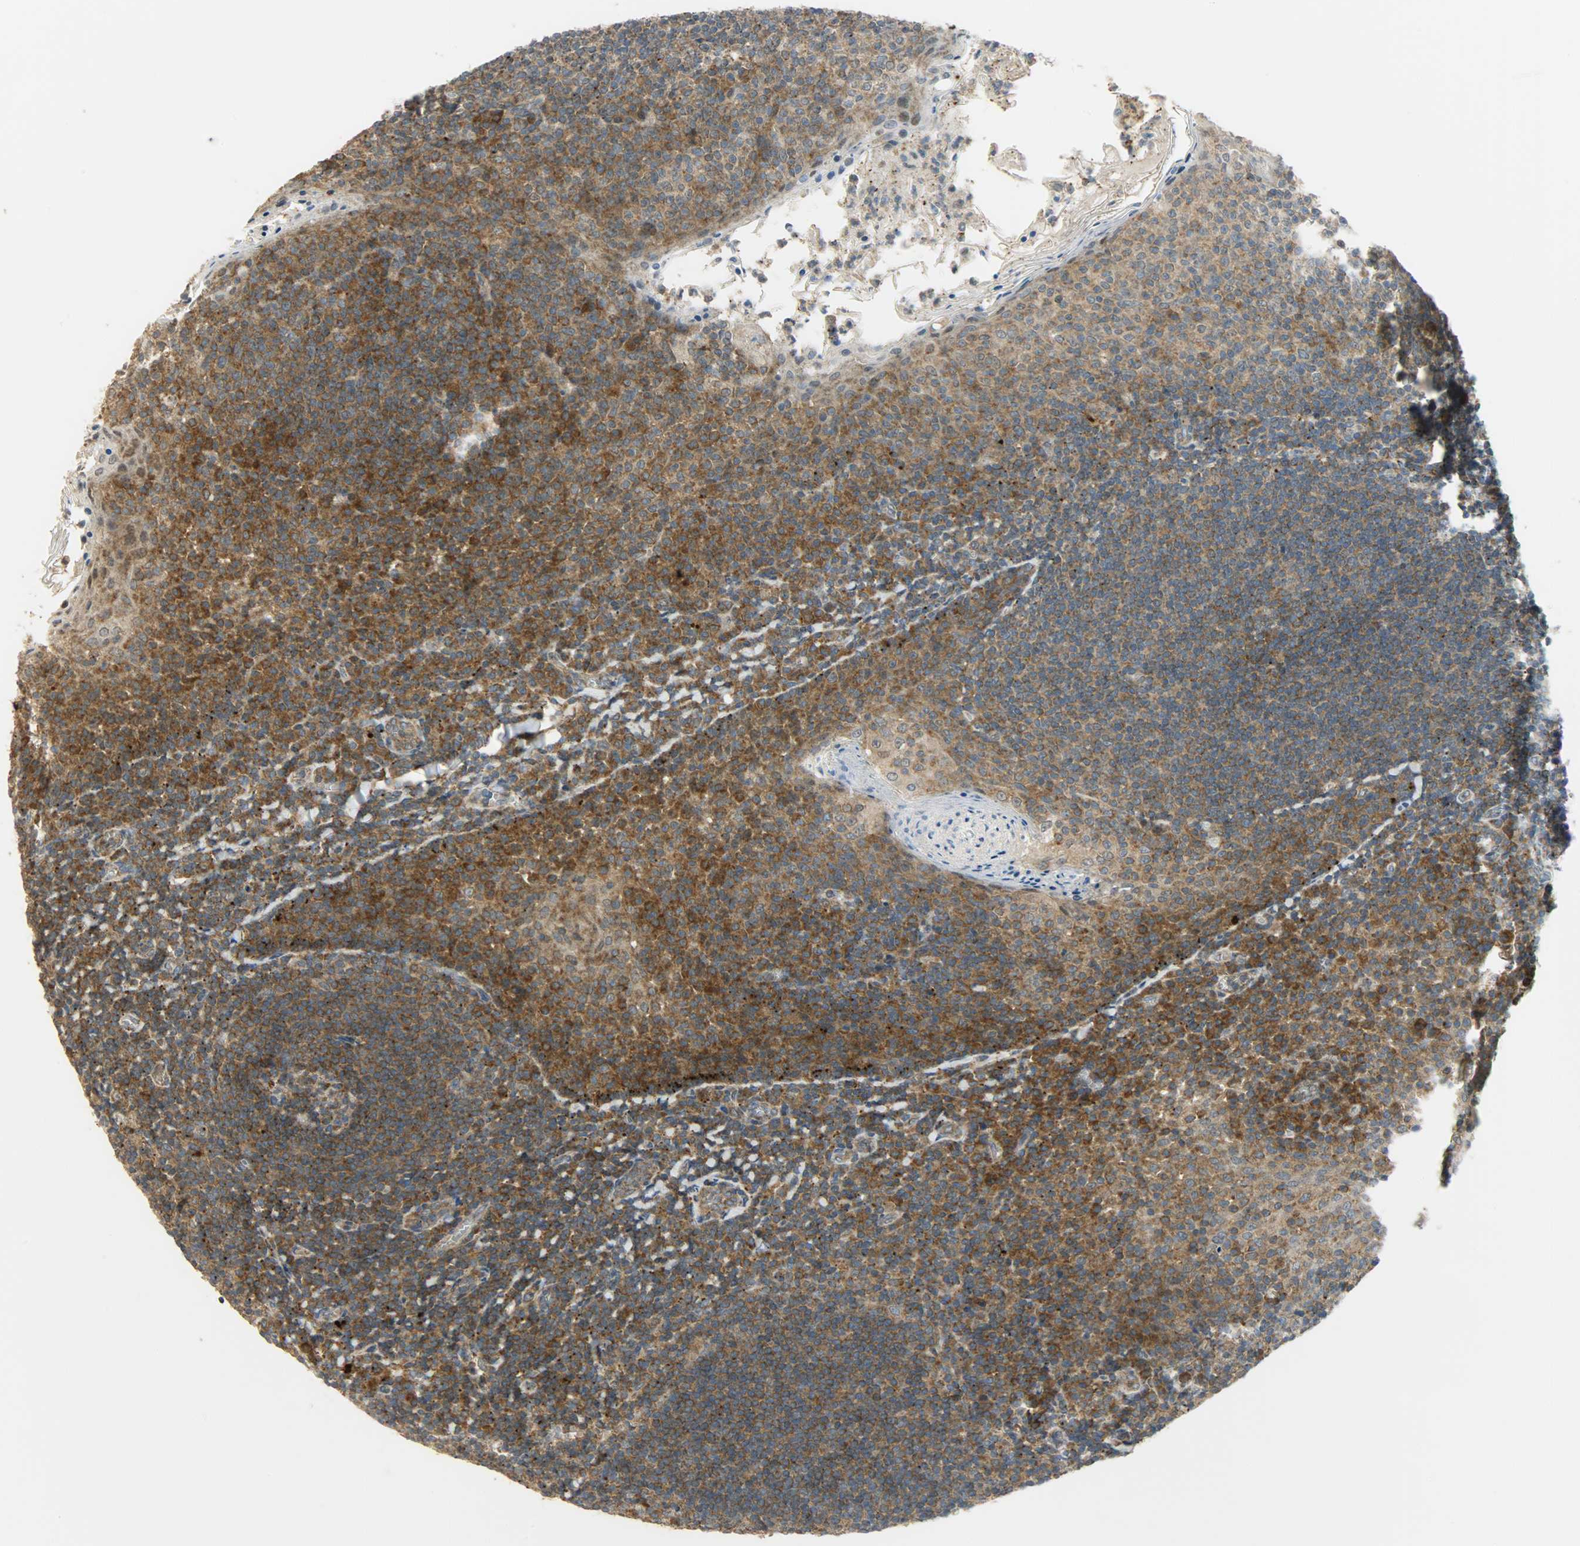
{"staining": {"intensity": "moderate", "quantity": ">75%", "location": "cytoplasmic/membranous"}, "tissue": "tonsil", "cell_type": "Germinal center cells", "image_type": "normal", "snomed": [{"axis": "morphology", "description": "Normal tissue, NOS"}, {"axis": "topography", "description": "Tonsil"}], "caption": "IHC histopathology image of benign human tonsil stained for a protein (brown), which demonstrates medium levels of moderate cytoplasmic/membranous expression in about >75% of germinal center cells.", "gene": "GIT2", "patient": {"sex": "male", "age": 31}}